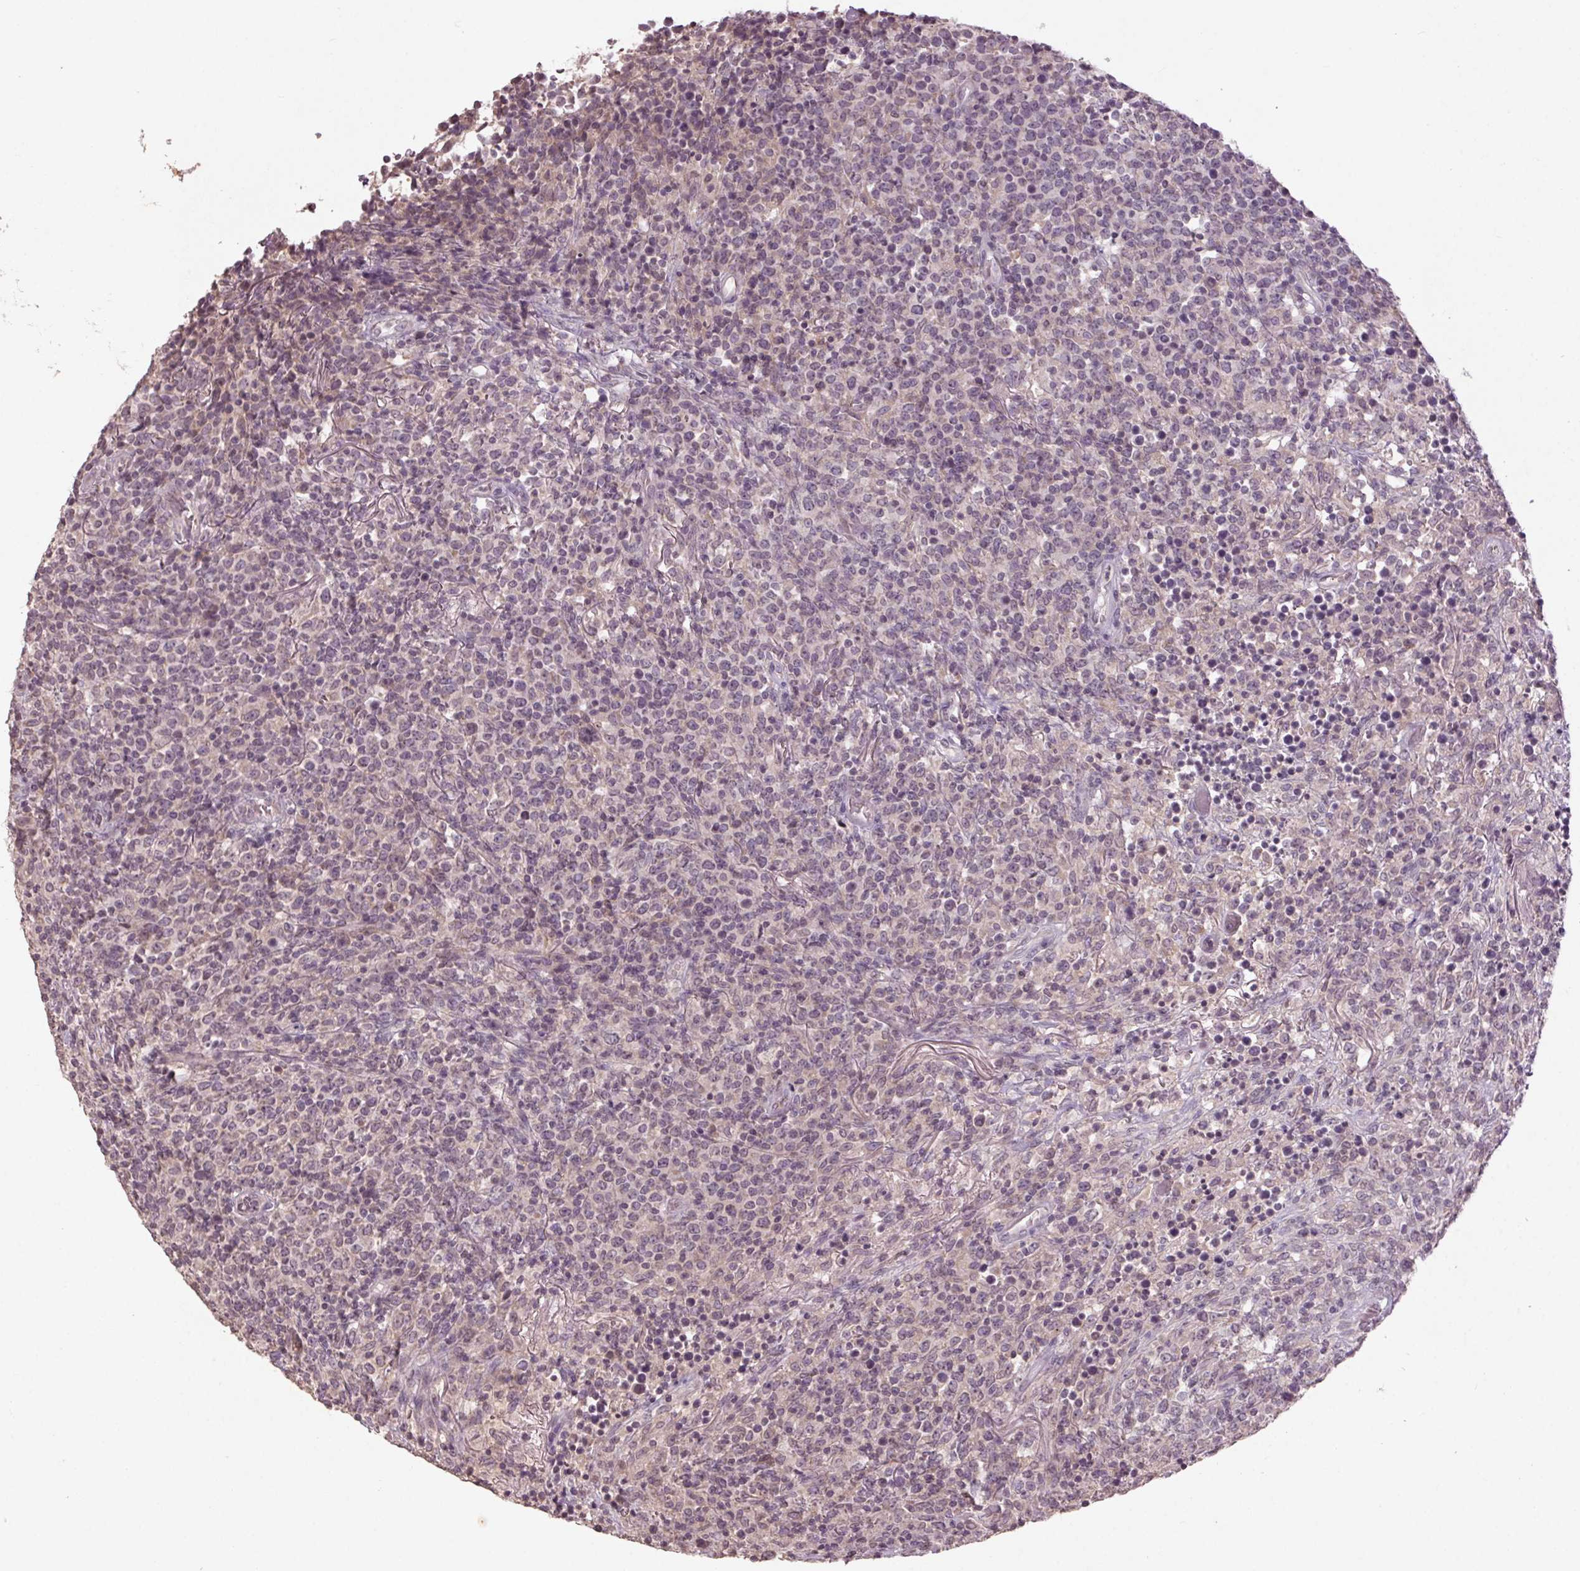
{"staining": {"intensity": "negative", "quantity": "none", "location": "none"}, "tissue": "lymphoma", "cell_type": "Tumor cells", "image_type": "cancer", "snomed": [{"axis": "morphology", "description": "Malignant lymphoma, non-Hodgkin's type, High grade"}, {"axis": "topography", "description": "Lung"}], "caption": "The micrograph exhibits no staining of tumor cells in malignant lymphoma, non-Hodgkin's type (high-grade).", "gene": "KLRC3", "patient": {"sex": "male", "age": 79}}